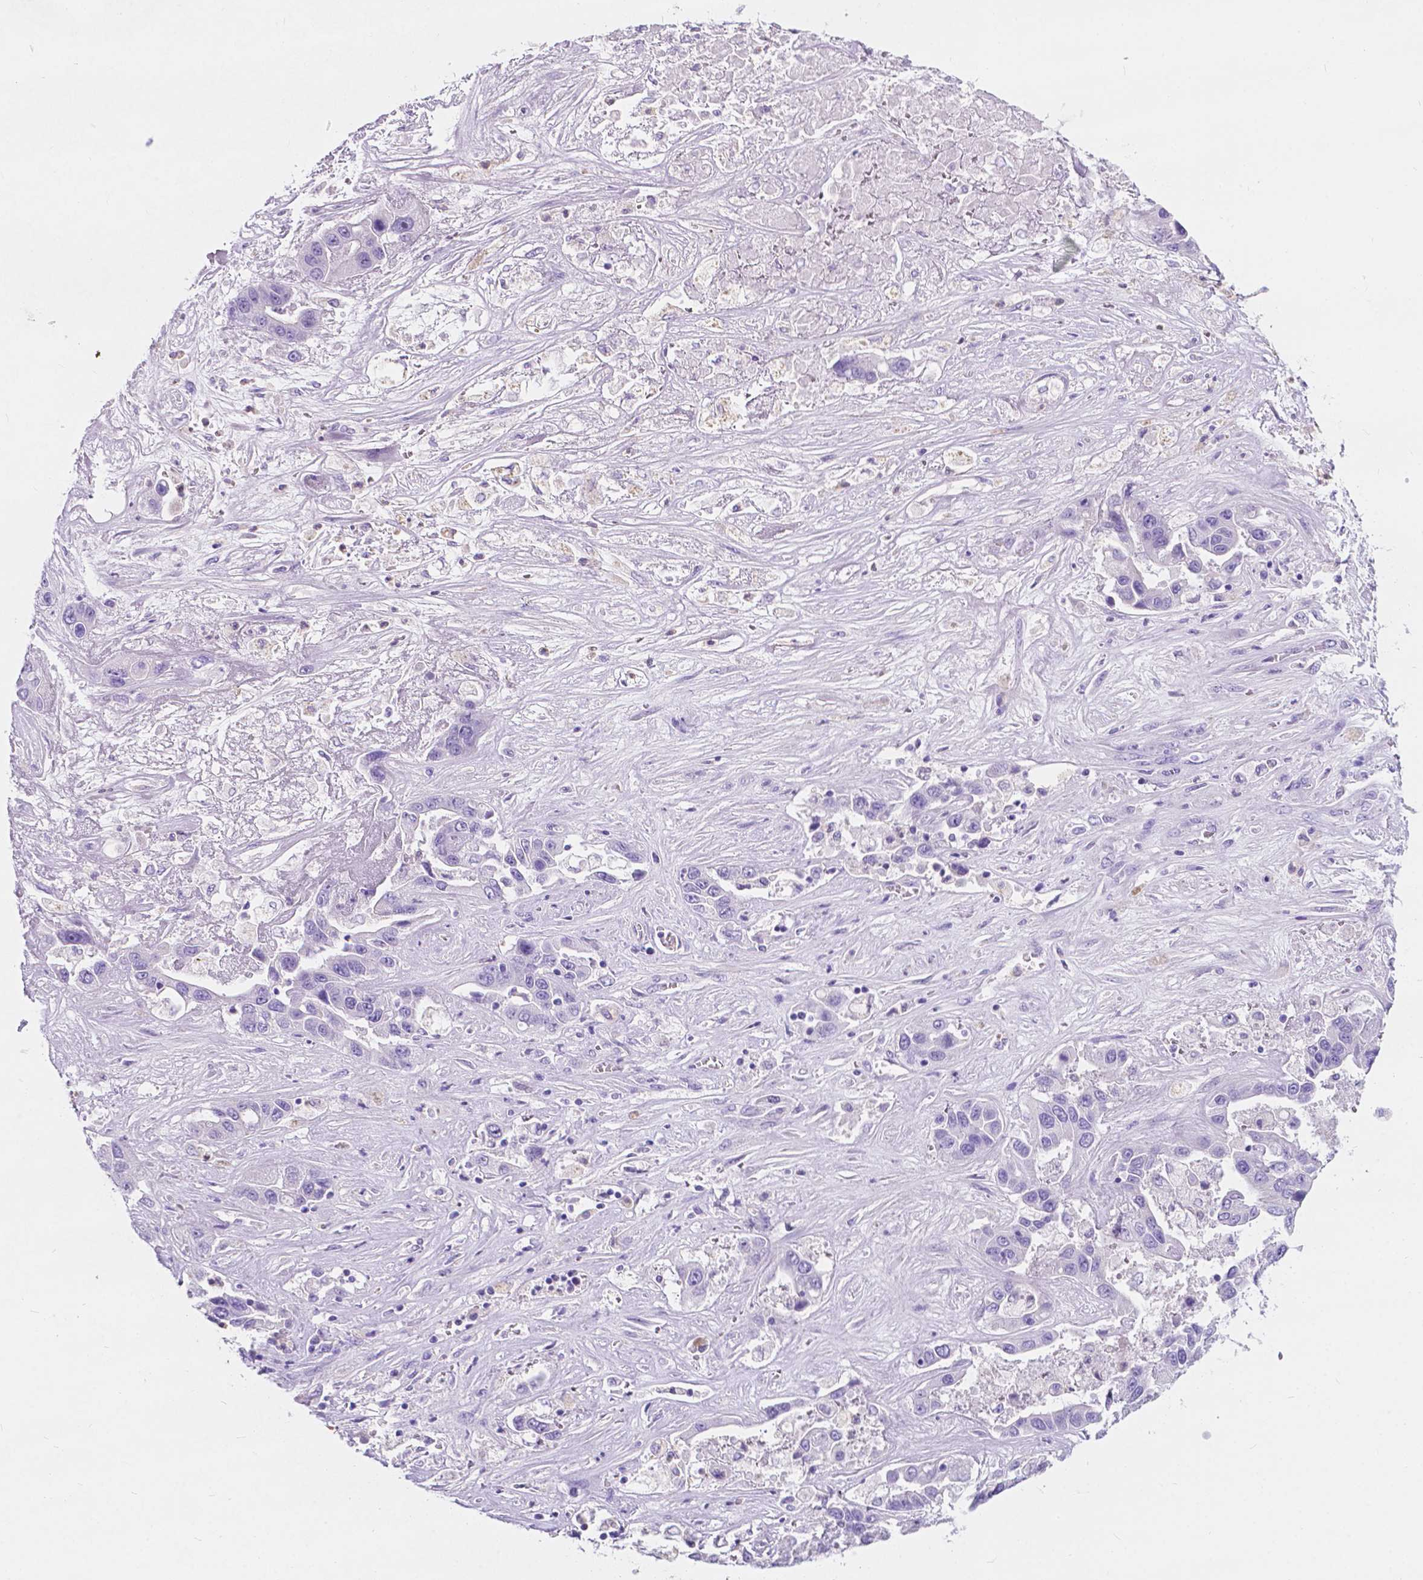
{"staining": {"intensity": "negative", "quantity": "none", "location": "none"}, "tissue": "liver cancer", "cell_type": "Tumor cells", "image_type": "cancer", "snomed": [{"axis": "morphology", "description": "Cholangiocarcinoma"}, {"axis": "topography", "description": "Liver"}], "caption": "Human liver cholangiocarcinoma stained for a protein using immunohistochemistry (IHC) exhibits no staining in tumor cells.", "gene": "GNAO1", "patient": {"sex": "female", "age": 52}}